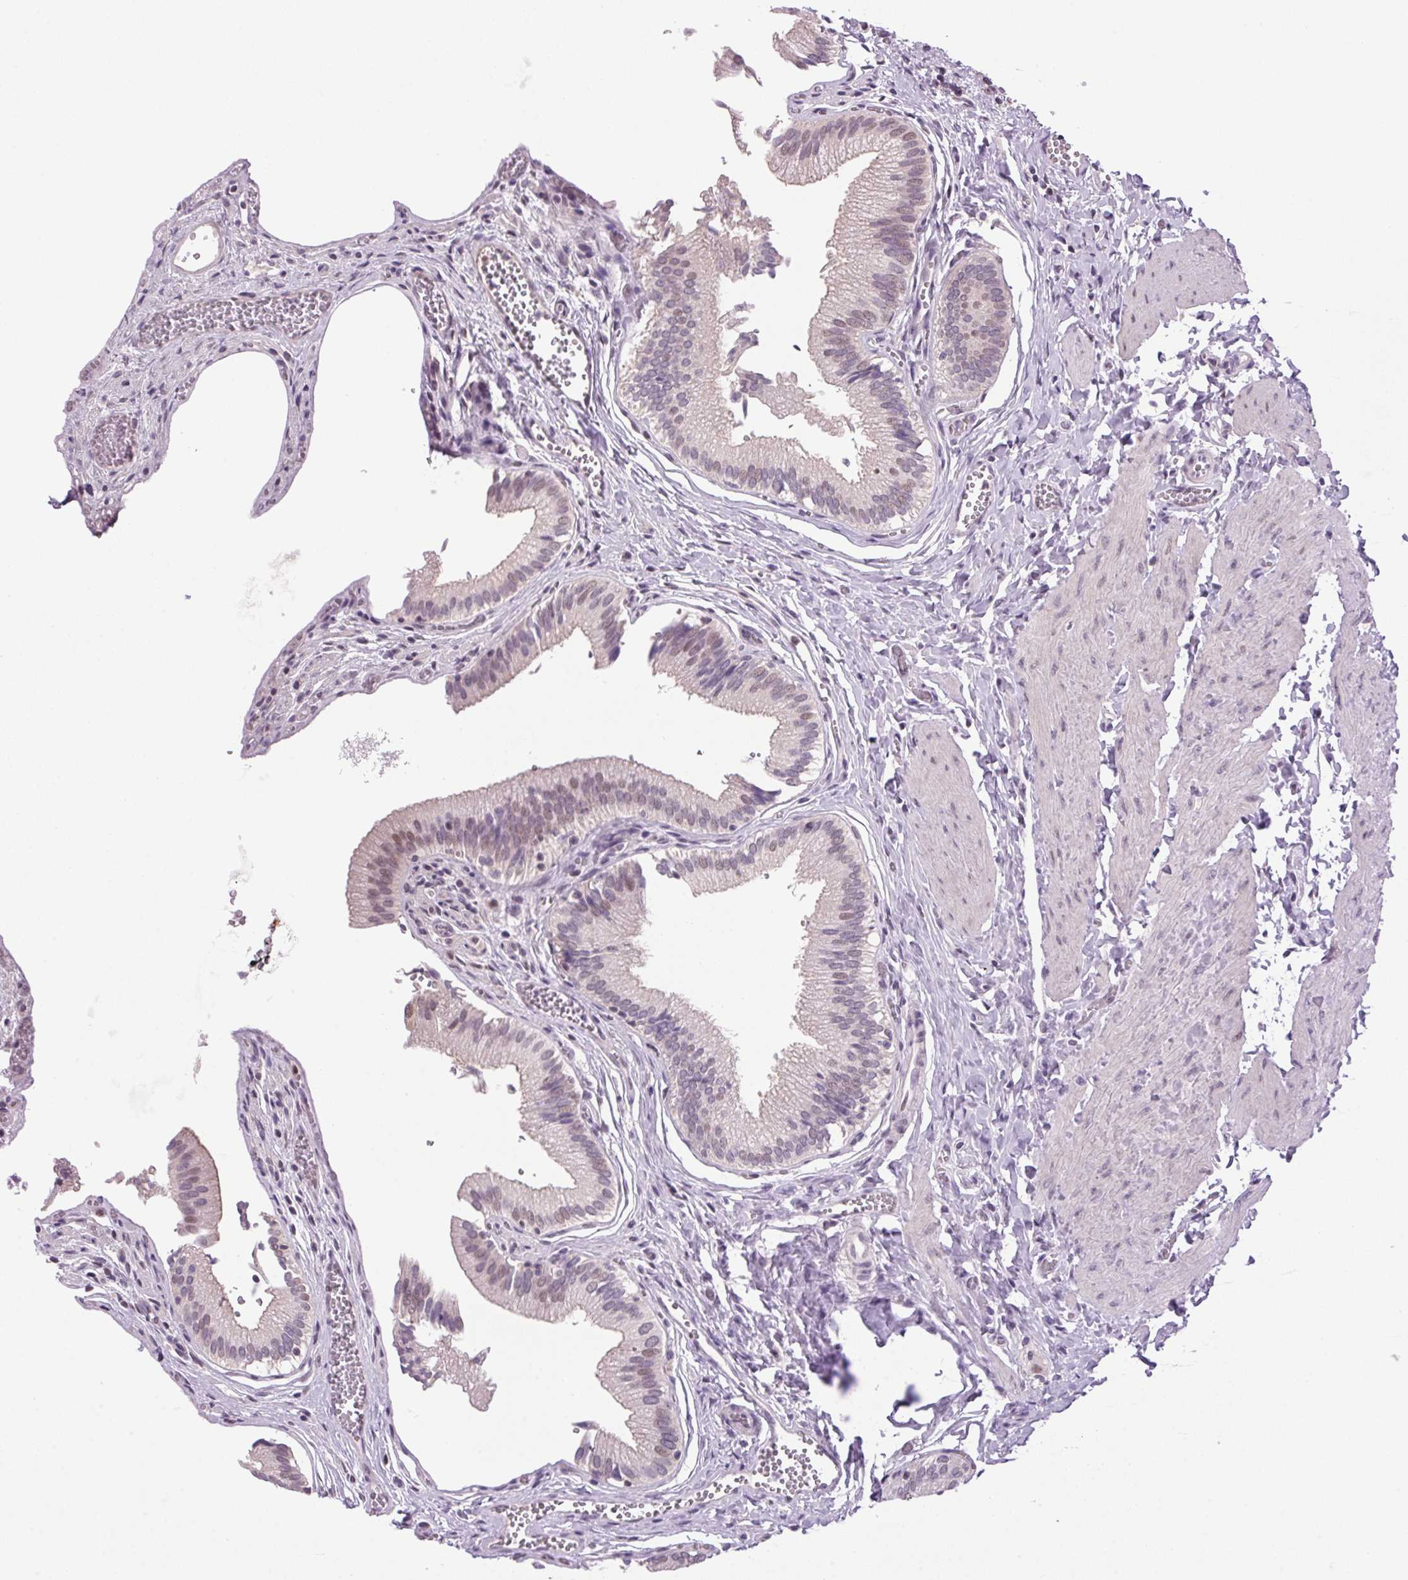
{"staining": {"intensity": "moderate", "quantity": "25%-75%", "location": "cytoplasmic/membranous,nuclear"}, "tissue": "gallbladder", "cell_type": "Glandular cells", "image_type": "normal", "snomed": [{"axis": "morphology", "description": "Normal tissue, NOS"}, {"axis": "topography", "description": "Gallbladder"}, {"axis": "topography", "description": "Peripheral nerve tissue"}], "caption": "DAB immunohistochemical staining of benign gallbladder displays moderate cytoplasmic/membranous,nuclear protein positivity in about 25%-75% of glandular cells.", "gene": "AKR1E2", "patient": {"sex": "male", "age": 17}}